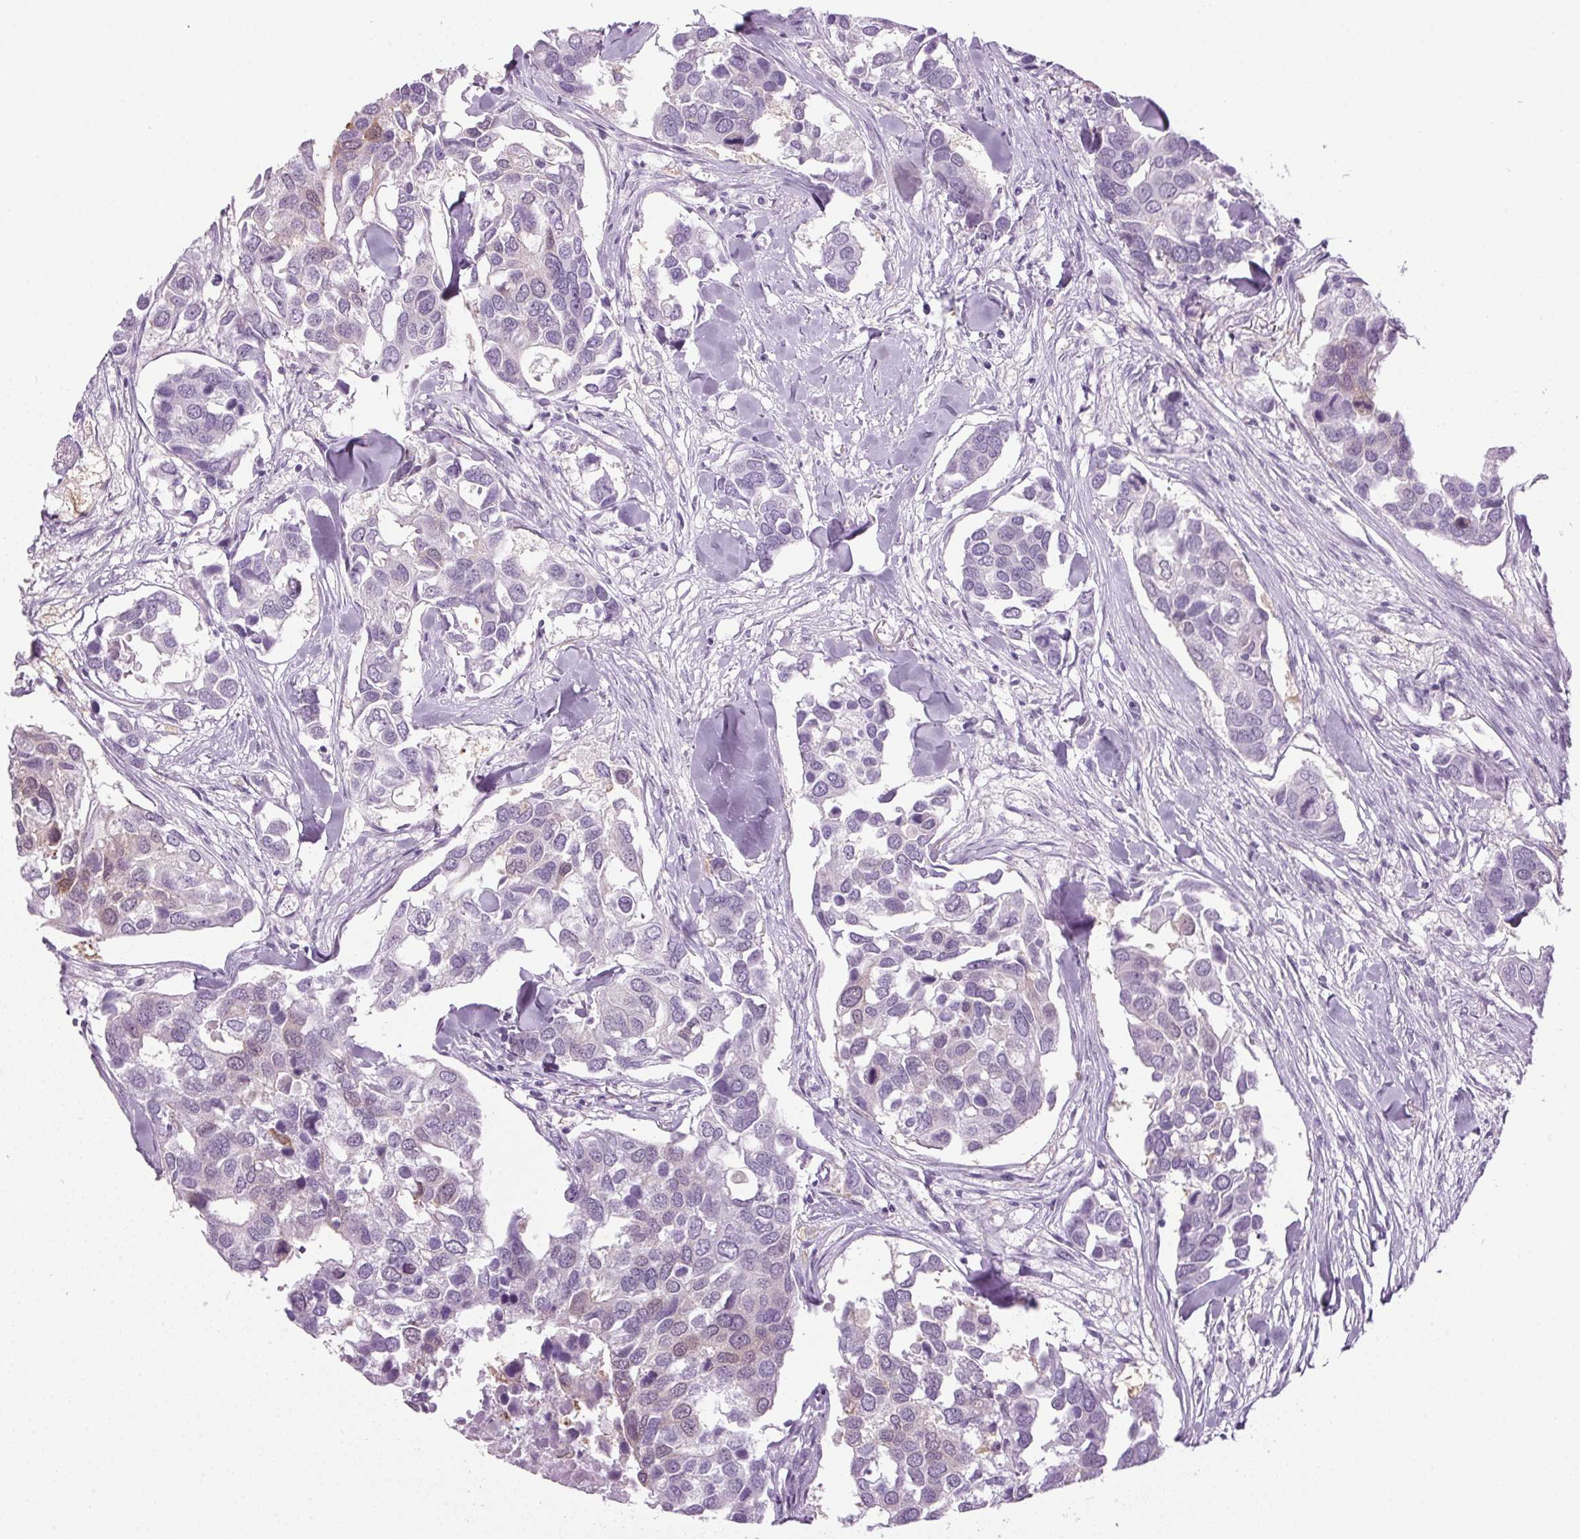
{"staining": {"intensity": "negative", "quantity": "none", "location": "none"}, "tissue": "breast cancer", "cell_type": "Tumor cells", "image_type": "cancer", "snomed": [{"axis": "morphology", "description": "Duct carcinoma"}, {"axis": "topography", "description": "Breast"}], "caption": "Breast cancer (infiltrating ductal carcinoma) was stained to show a protein in brown. There is no significant positivity in tumor cells.", "gene": "PPP1R1A", "patient": {"sex": "female", "age": 83}}